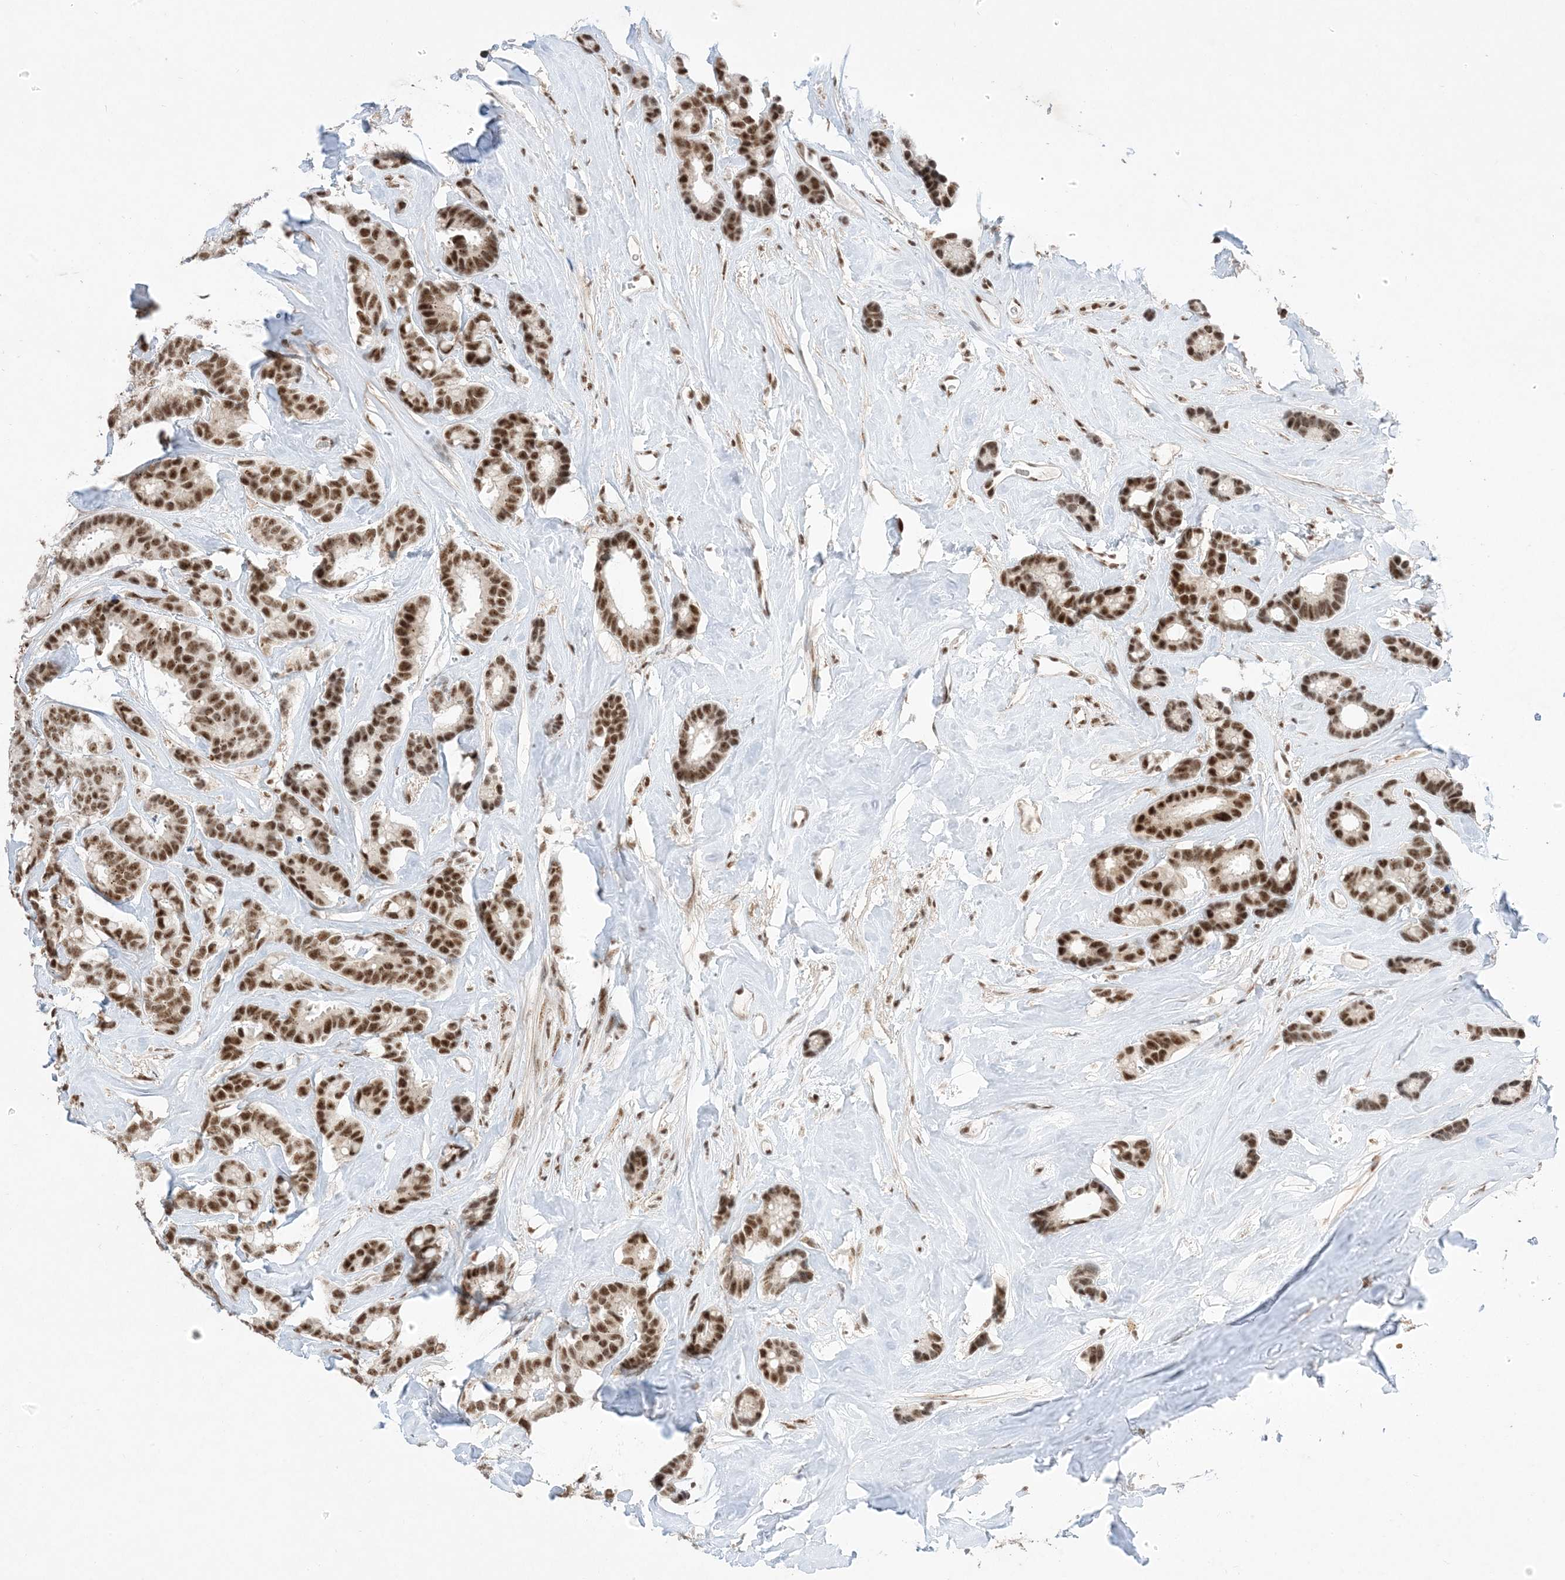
{"staining": {"intensity": "strong", "quantity": ">75%", "location": "nuclear"}, "tissue": "breast cancer", "cell_type": "Tumor cells", "image_type": "cancer", "snomed": [{"axis": "morphology", "description": "Duct carcinoma"}, {"axis": "topography", "description": "Breast"}], "caption": "IHC of infiltrating ductal carcinoma (breast) reveals high levels of strong nuclear positivity in about >75% of tumor cells.", "gene": "SF3A3", "patient": {"sex": "female", "age": 87}}